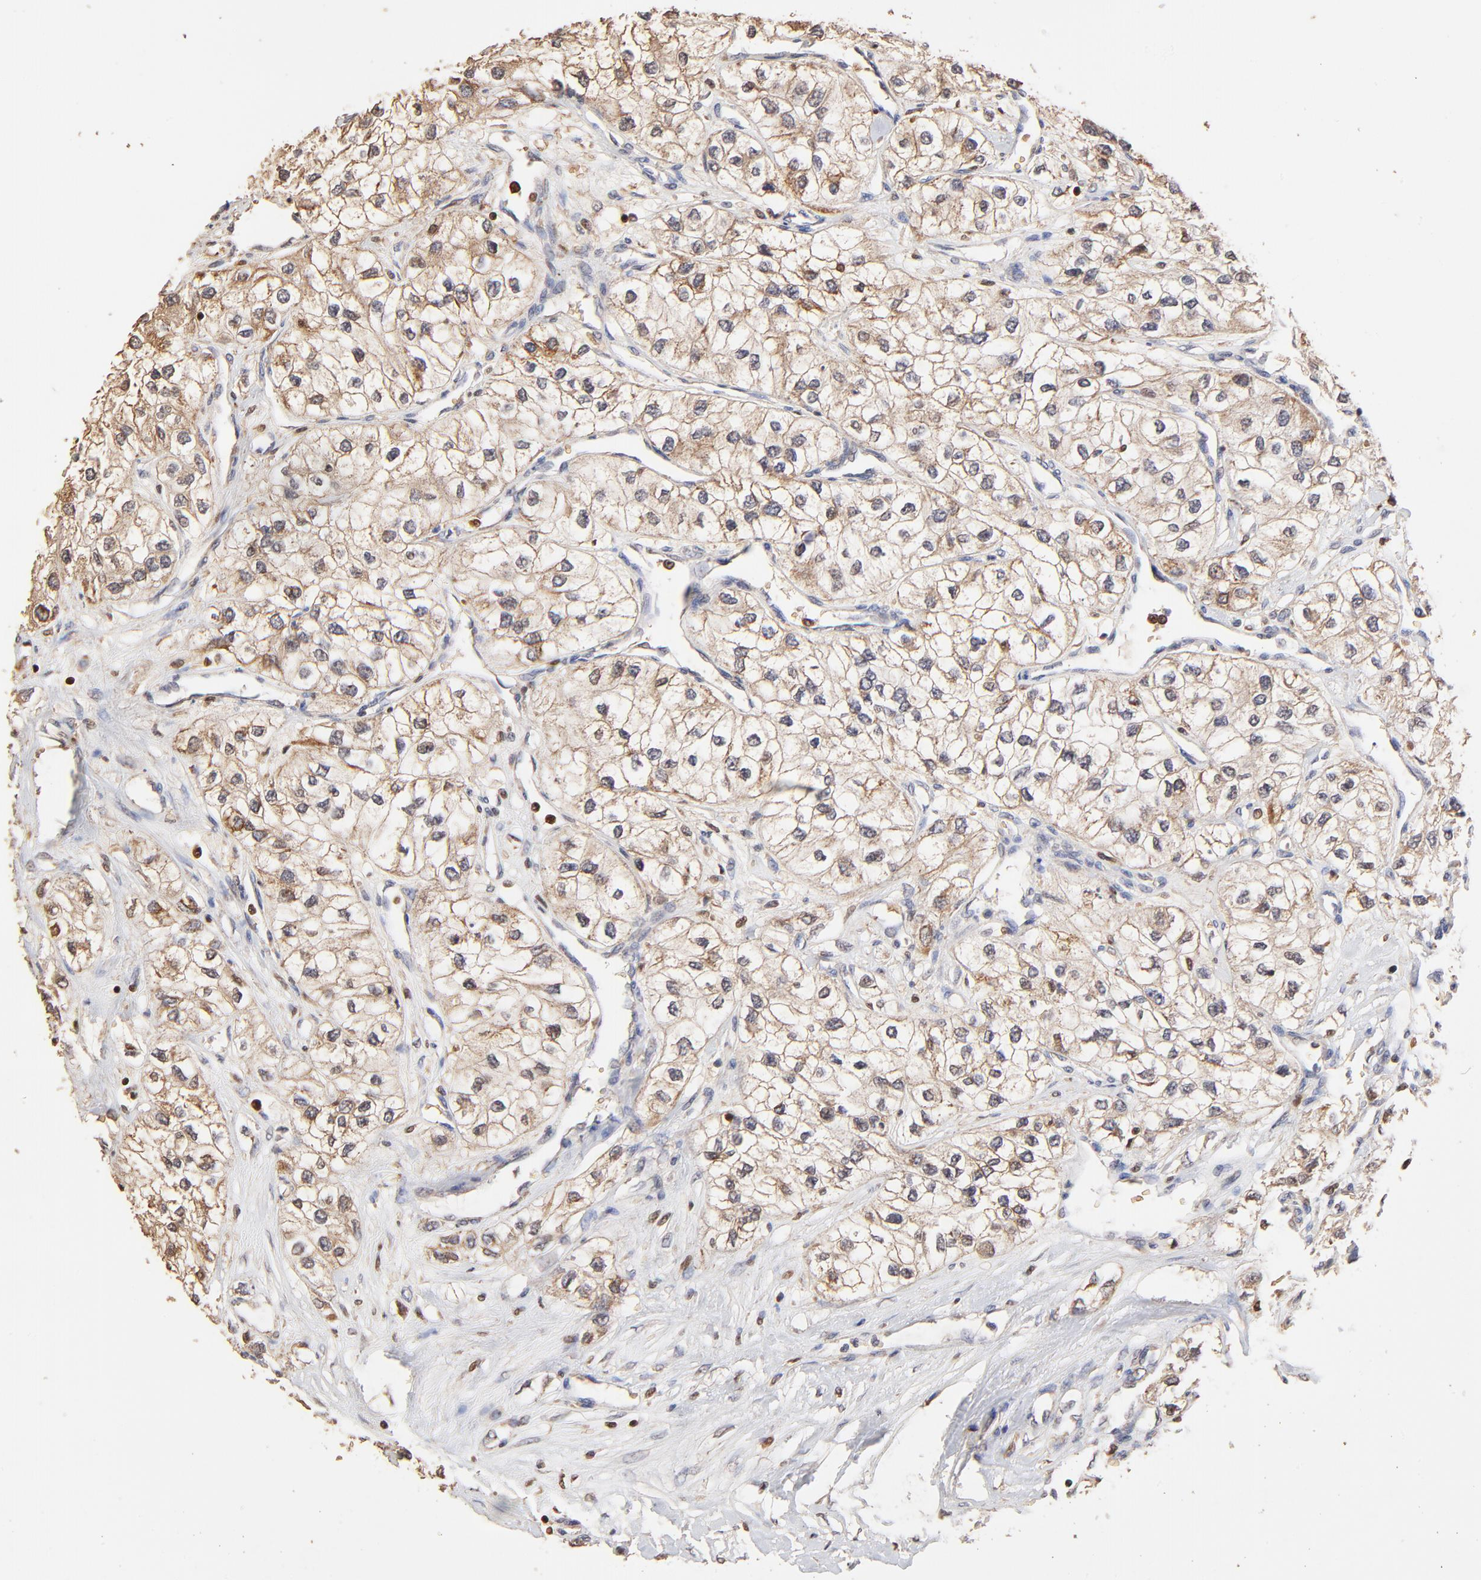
{"staining": {"intensity": "weak", "quantity": ">75%", "location": "cytoplasmic/membranous"}, "tissue": "renal cancer", "cell_type": "Tumor cells", "image_type": "cancer", "snomed": [{"axis": "morphology", "description": "Adenocarcinoma, NOS"}, {"axis": "topography", "description": "Kidney"}], "caption": "Approximately >75% of tumor cells in renal adenocarcinoma demonstrate weak cytoplasmic/membranous protein expression as visualized by brown immunohistochemical staining.", "gene": "CASP1", "patient": {"sex": "male", "age": 57}}